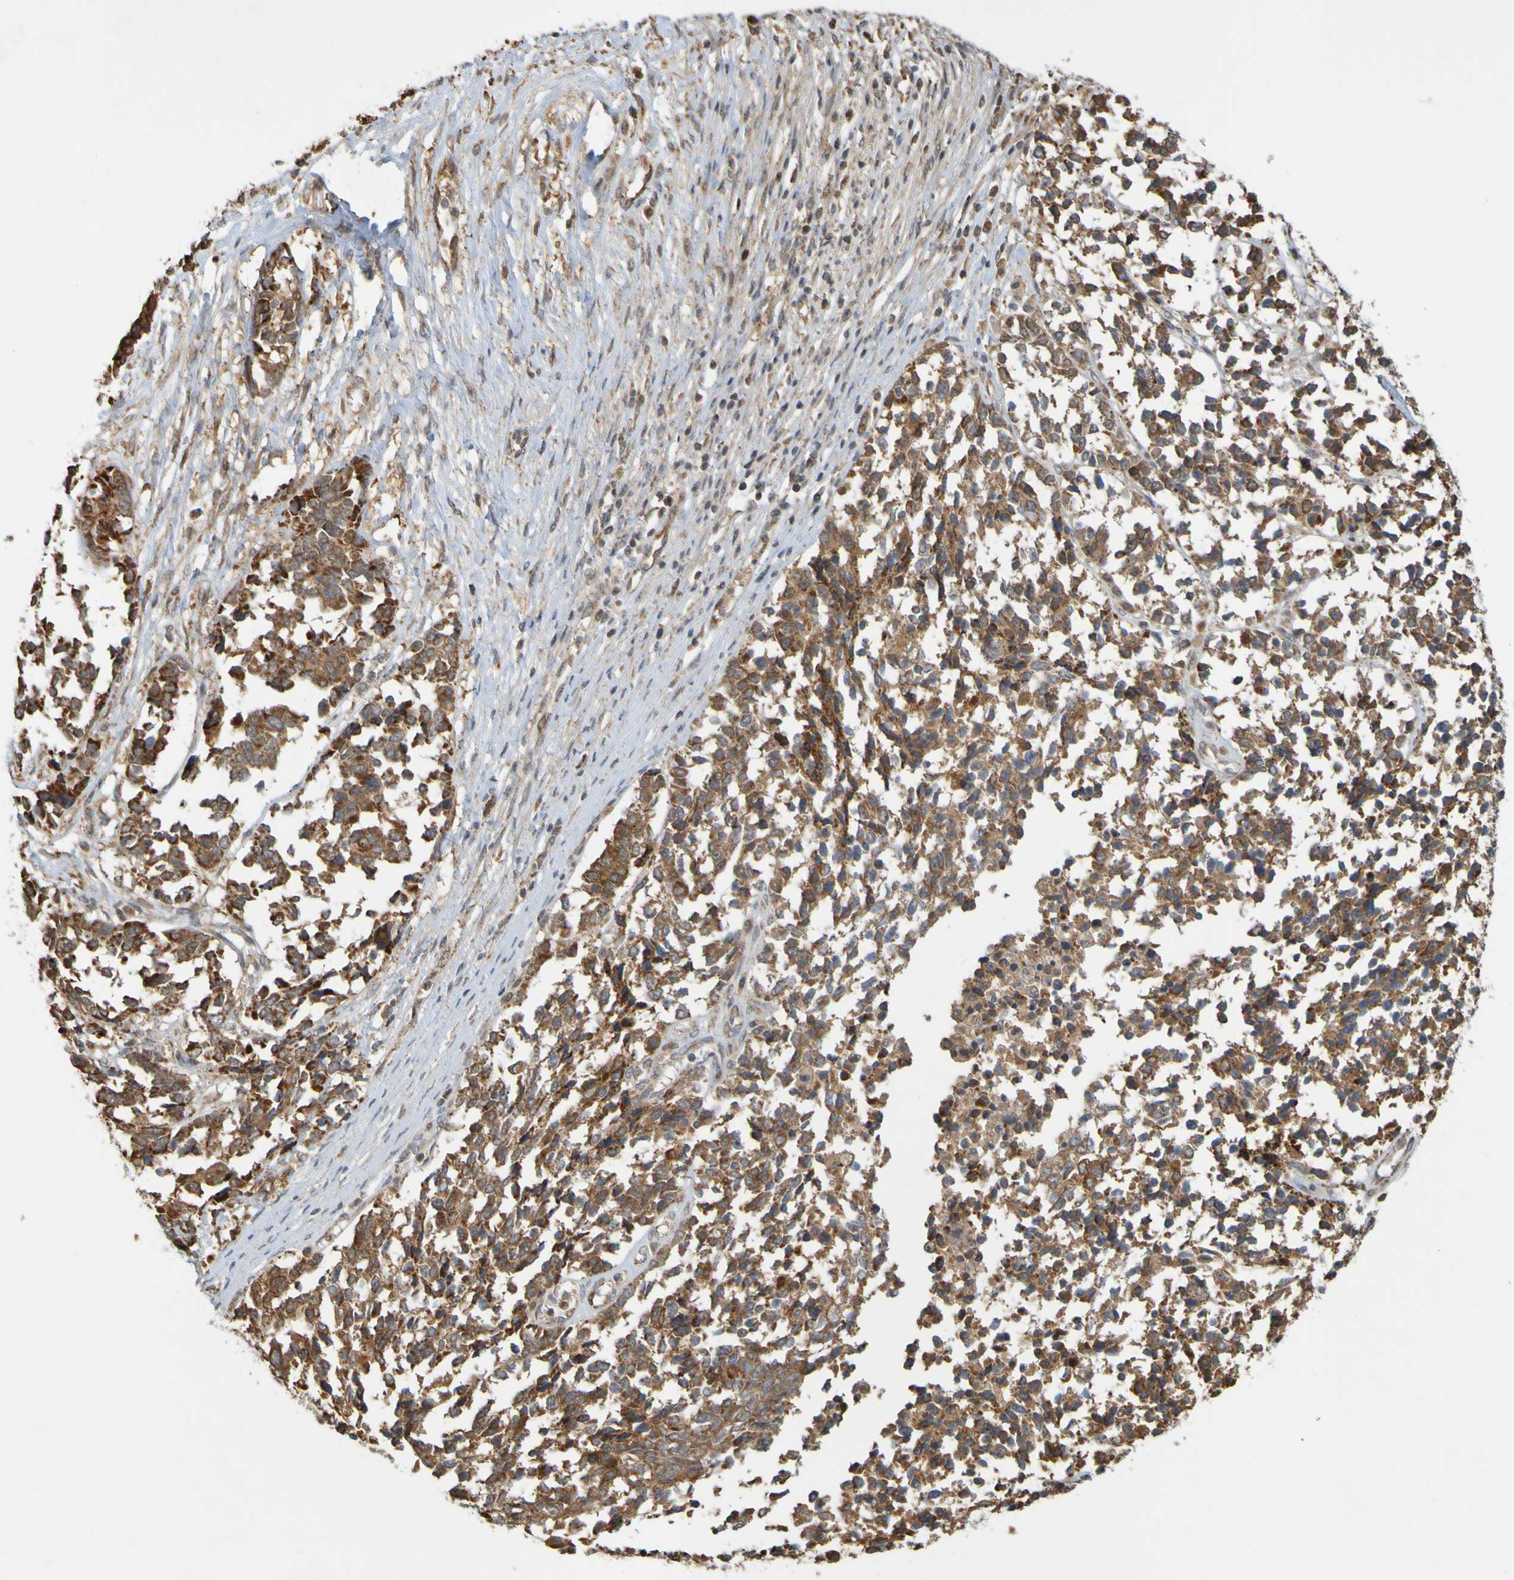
{"staining": {"intensity": "moderate", "quantity": ">75%", "location": "cytoplasmic/membranous"}, "tissue": "ovarian cancer", "cell_type": "Tumor cells", "image_type": "cancer", "snomed": [{"axis": "morphology", "description": "Cystadenocarcinoma, serous, NOS"}, {"axis": "topography", "description": "Ovary"}], "caption": "Immunohistochemical staining of human ovarian serous cystadenocarcinoma exhibits medium levels of moderate cytoplasmic/membranous staining in about >75% of tumor cells.", "gene": "TMBIM1", "patient": {"sex": "female", "age": 44}}